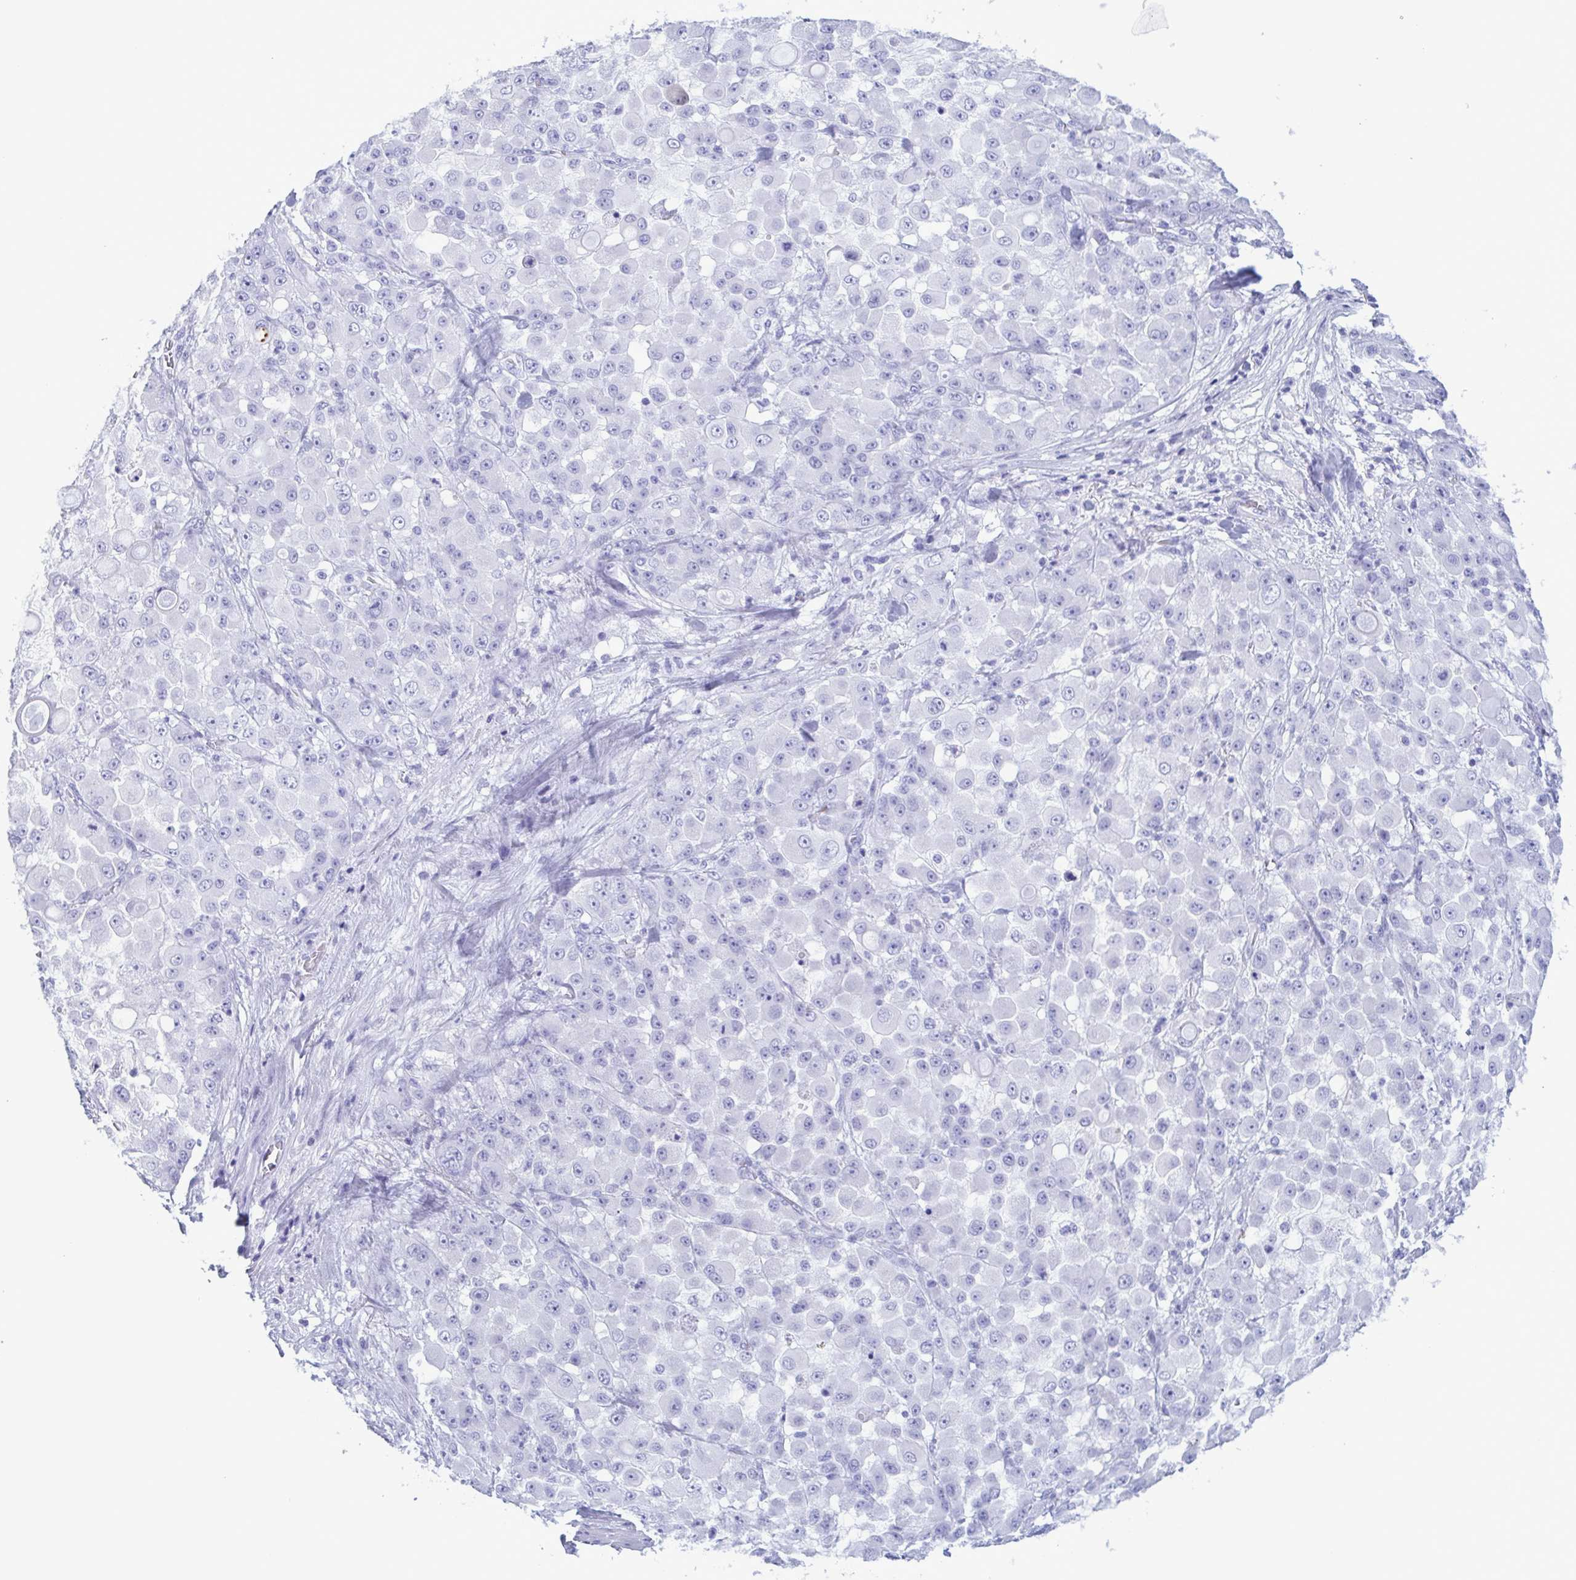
{"staining": {"intensity": "negative", "quantity": "none", "location": "none"}, "tissue": "stomach cancer", "cell_type": "Tumor cells", "image_type": "cancer", "snomed": [{"axis": "morphology", "description": "Adenocarcinoma, NOS"}, {"axis": "topography", "description": "Stomach"}], "caption": "Stomach cancer was stained to show a protein in brown. There is no significant positivity in tumor cells.", "gene": "LTF", "patient": {"sex": "female", "age": 76}}